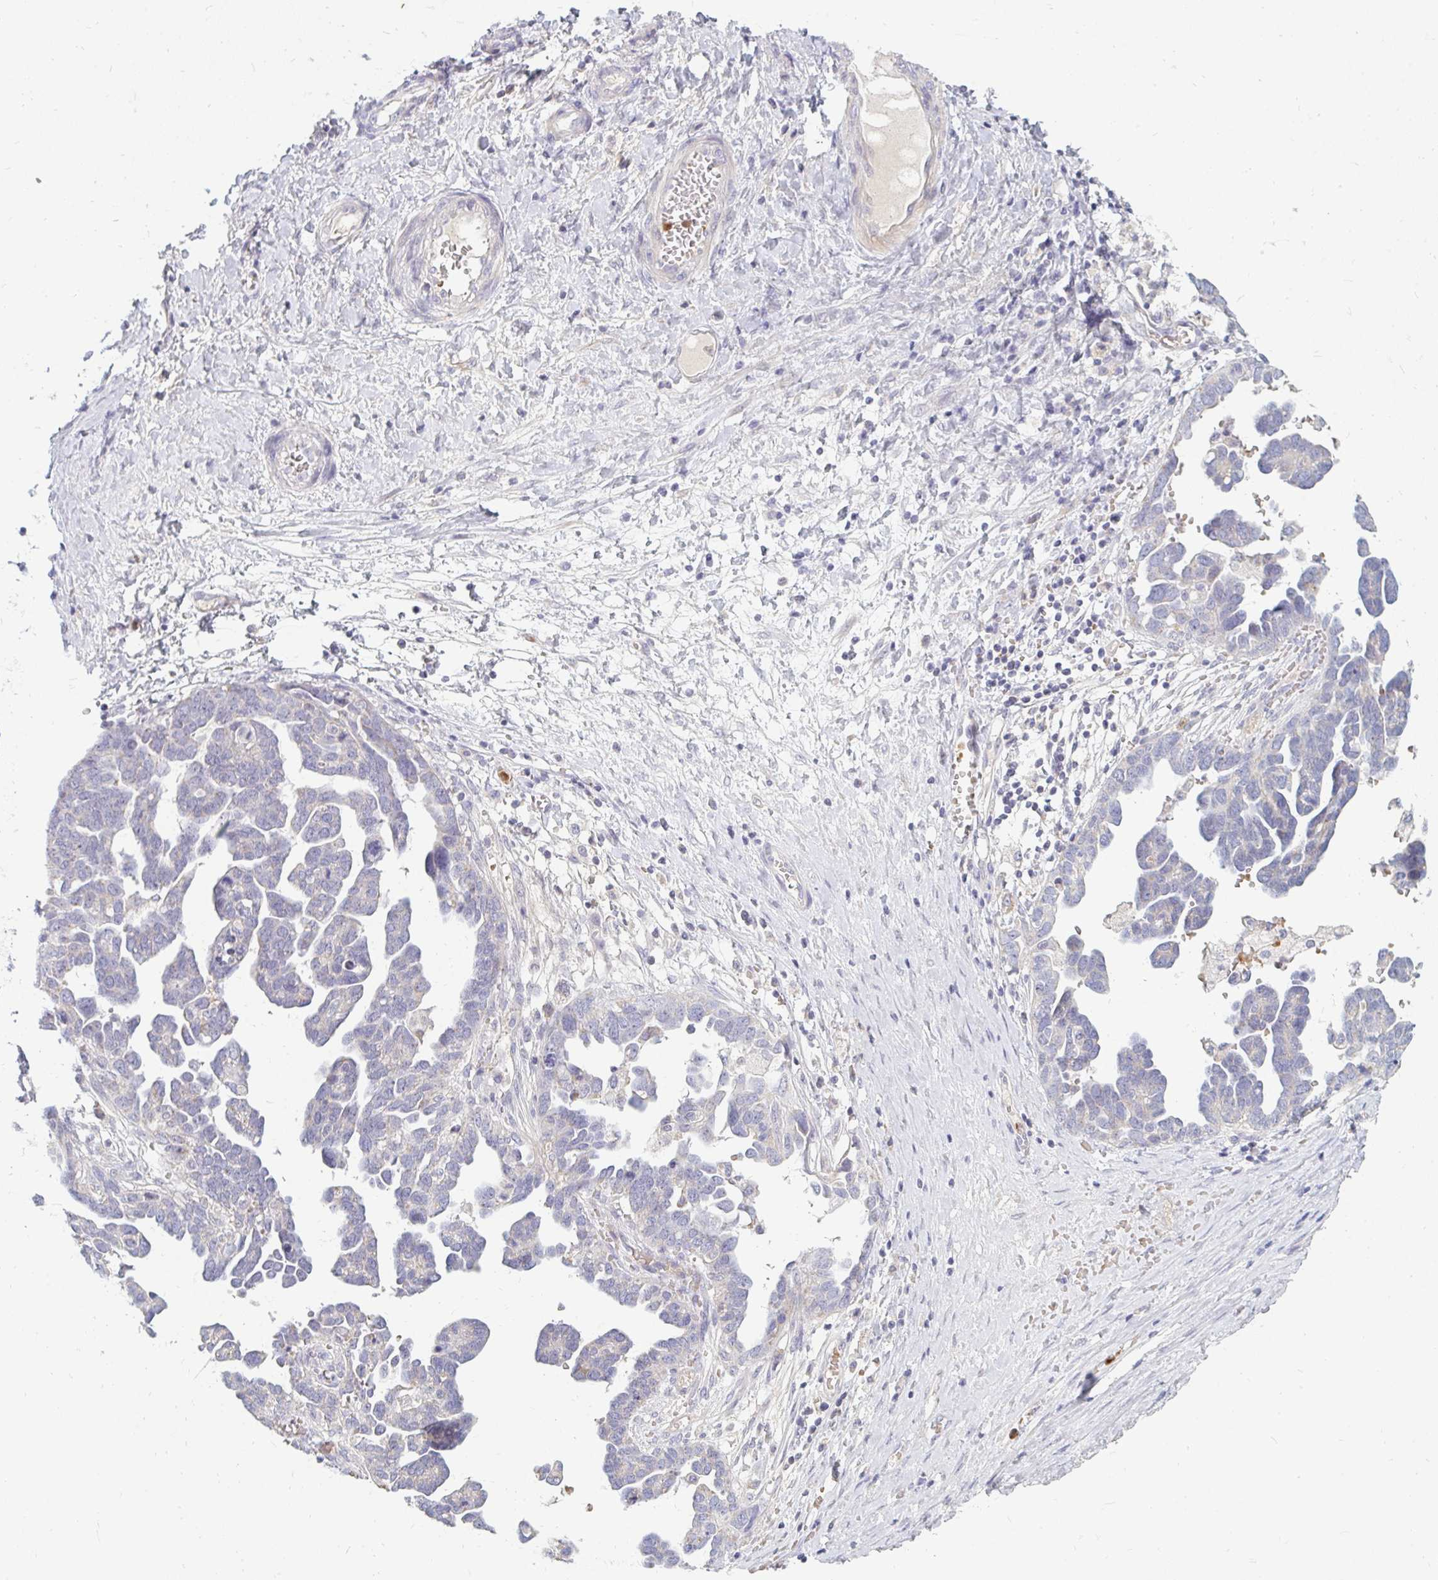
{"staining": {"intensity": "negative", "quantity": "none", "location": "none"}, "tissue": "ovarian cancer", "cell_type": "Tumor cells", "image_type": "cancer", "snomed": [{"axis": "morphology", "description": "Cystadenocarcinoma, serous, NOS"}, {"axis": "topography", "description": "Ovary"}], "caption": "Histopathology image shows no protein expression in tumor cells of ovarian cancer (serous cystadenocarcinoma) tissue. The staining is performed using DAB (3,3'-diaminobenzidine) brown chromogen with nuclei counter-stained in using hematoxylin.", "gene": "RAB33A", "patient": {"sex": "female", "age": 54}}